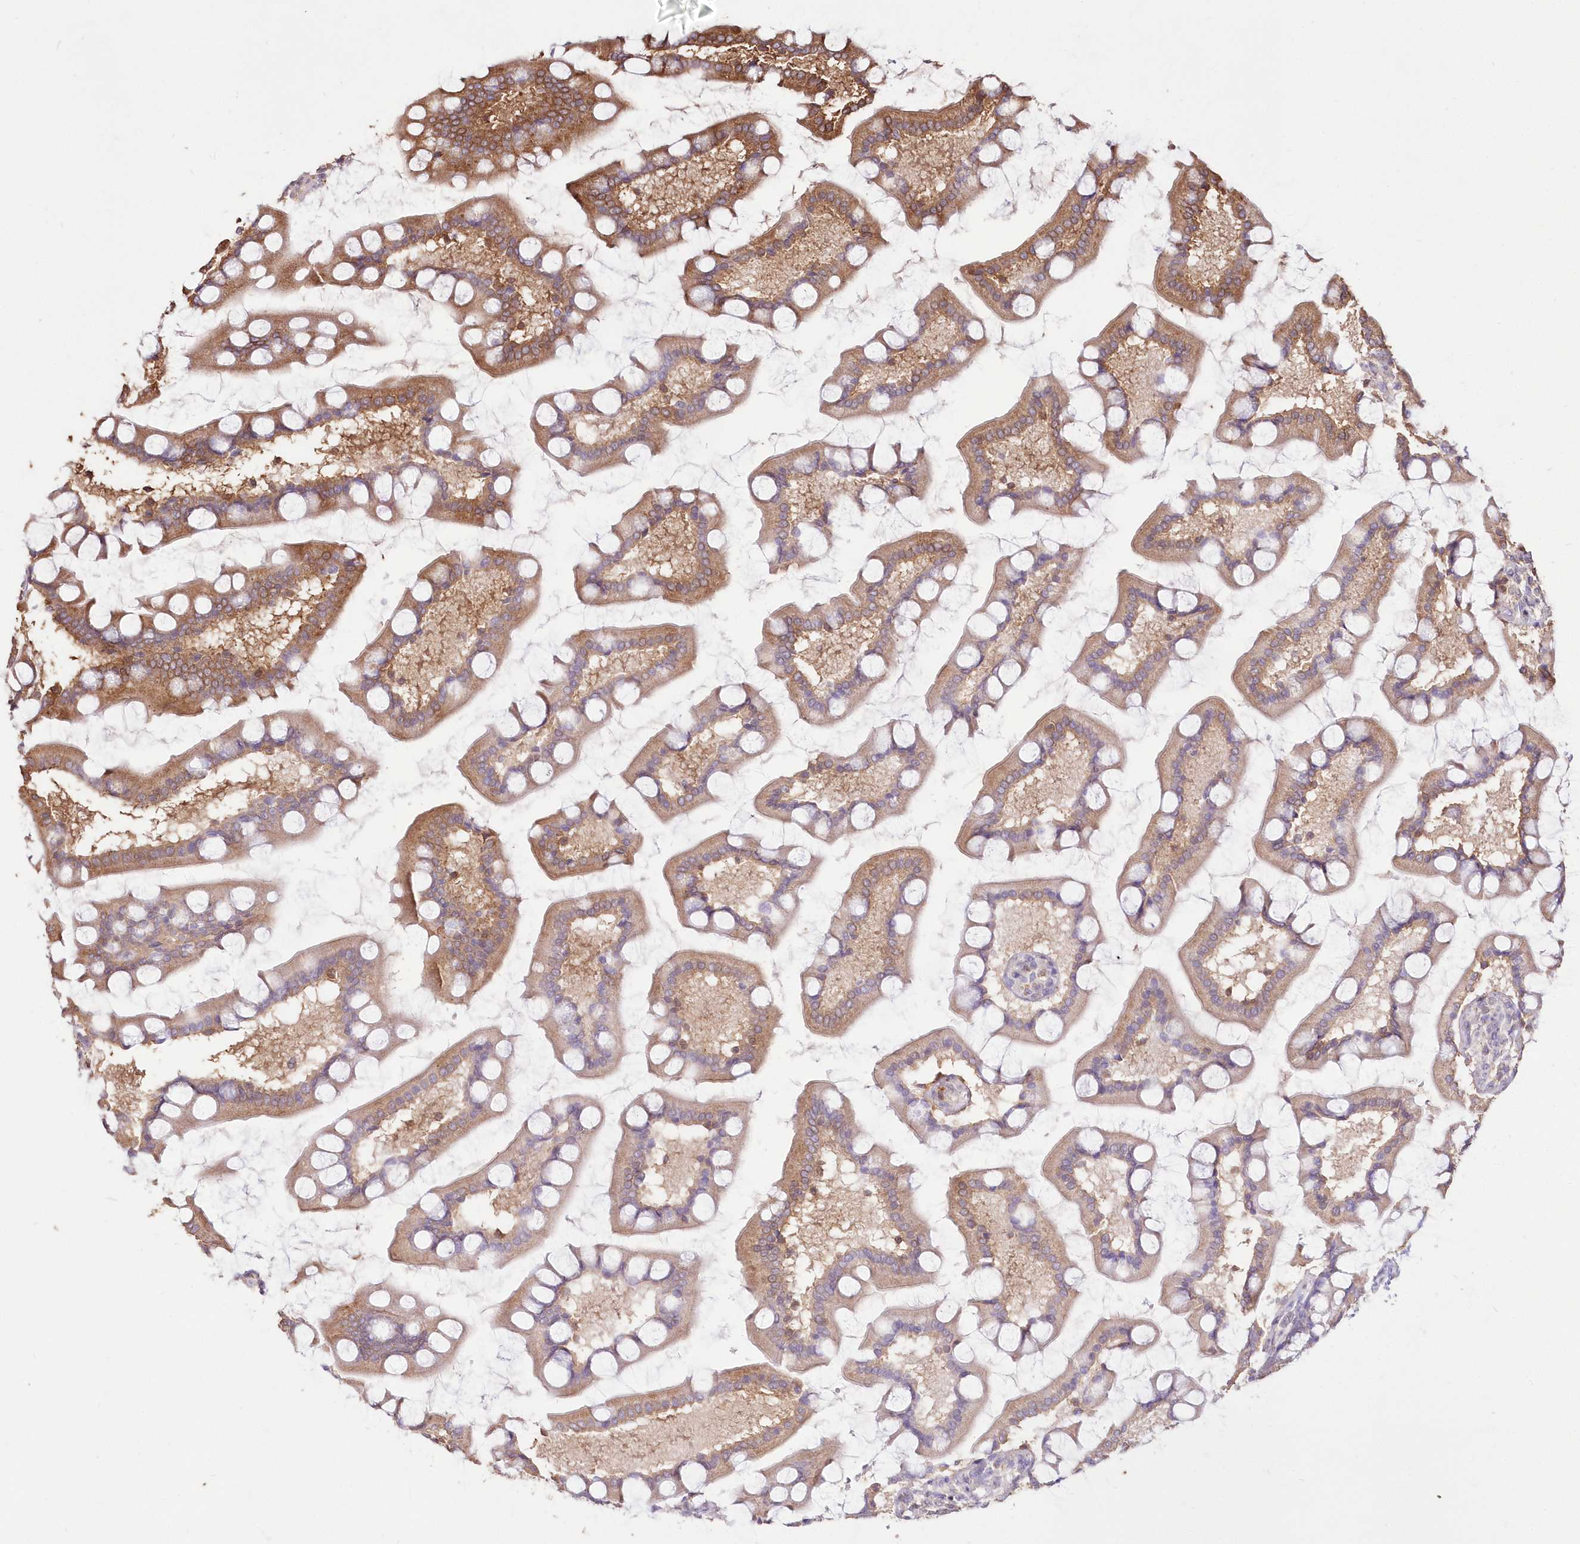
{"staining": {"intensity": "moderate", "quantity": ">75%", "location": "cytoplasmic/membranous"}, "tissue": "small intestine", "cell_type": "Glandular cells", "image_type": "normal", "snomed": [{"axis": "morphology", "description": "Normal tissue, NOS"}, {"axis": "topography", "description": "Small intestine"}], "caption": "Small intestine stained for a protein demonstrates moderate cytoplasmic/membranous positivity in glandular cells. The protein is stained brown, and the nuclei are stained in blue (DAB (3,3'-diaminobenzidine) IHC with brightfield microscopy, high magnification).", "gene": "STK17B", "patient": {"sex": "male", "age": 41}}